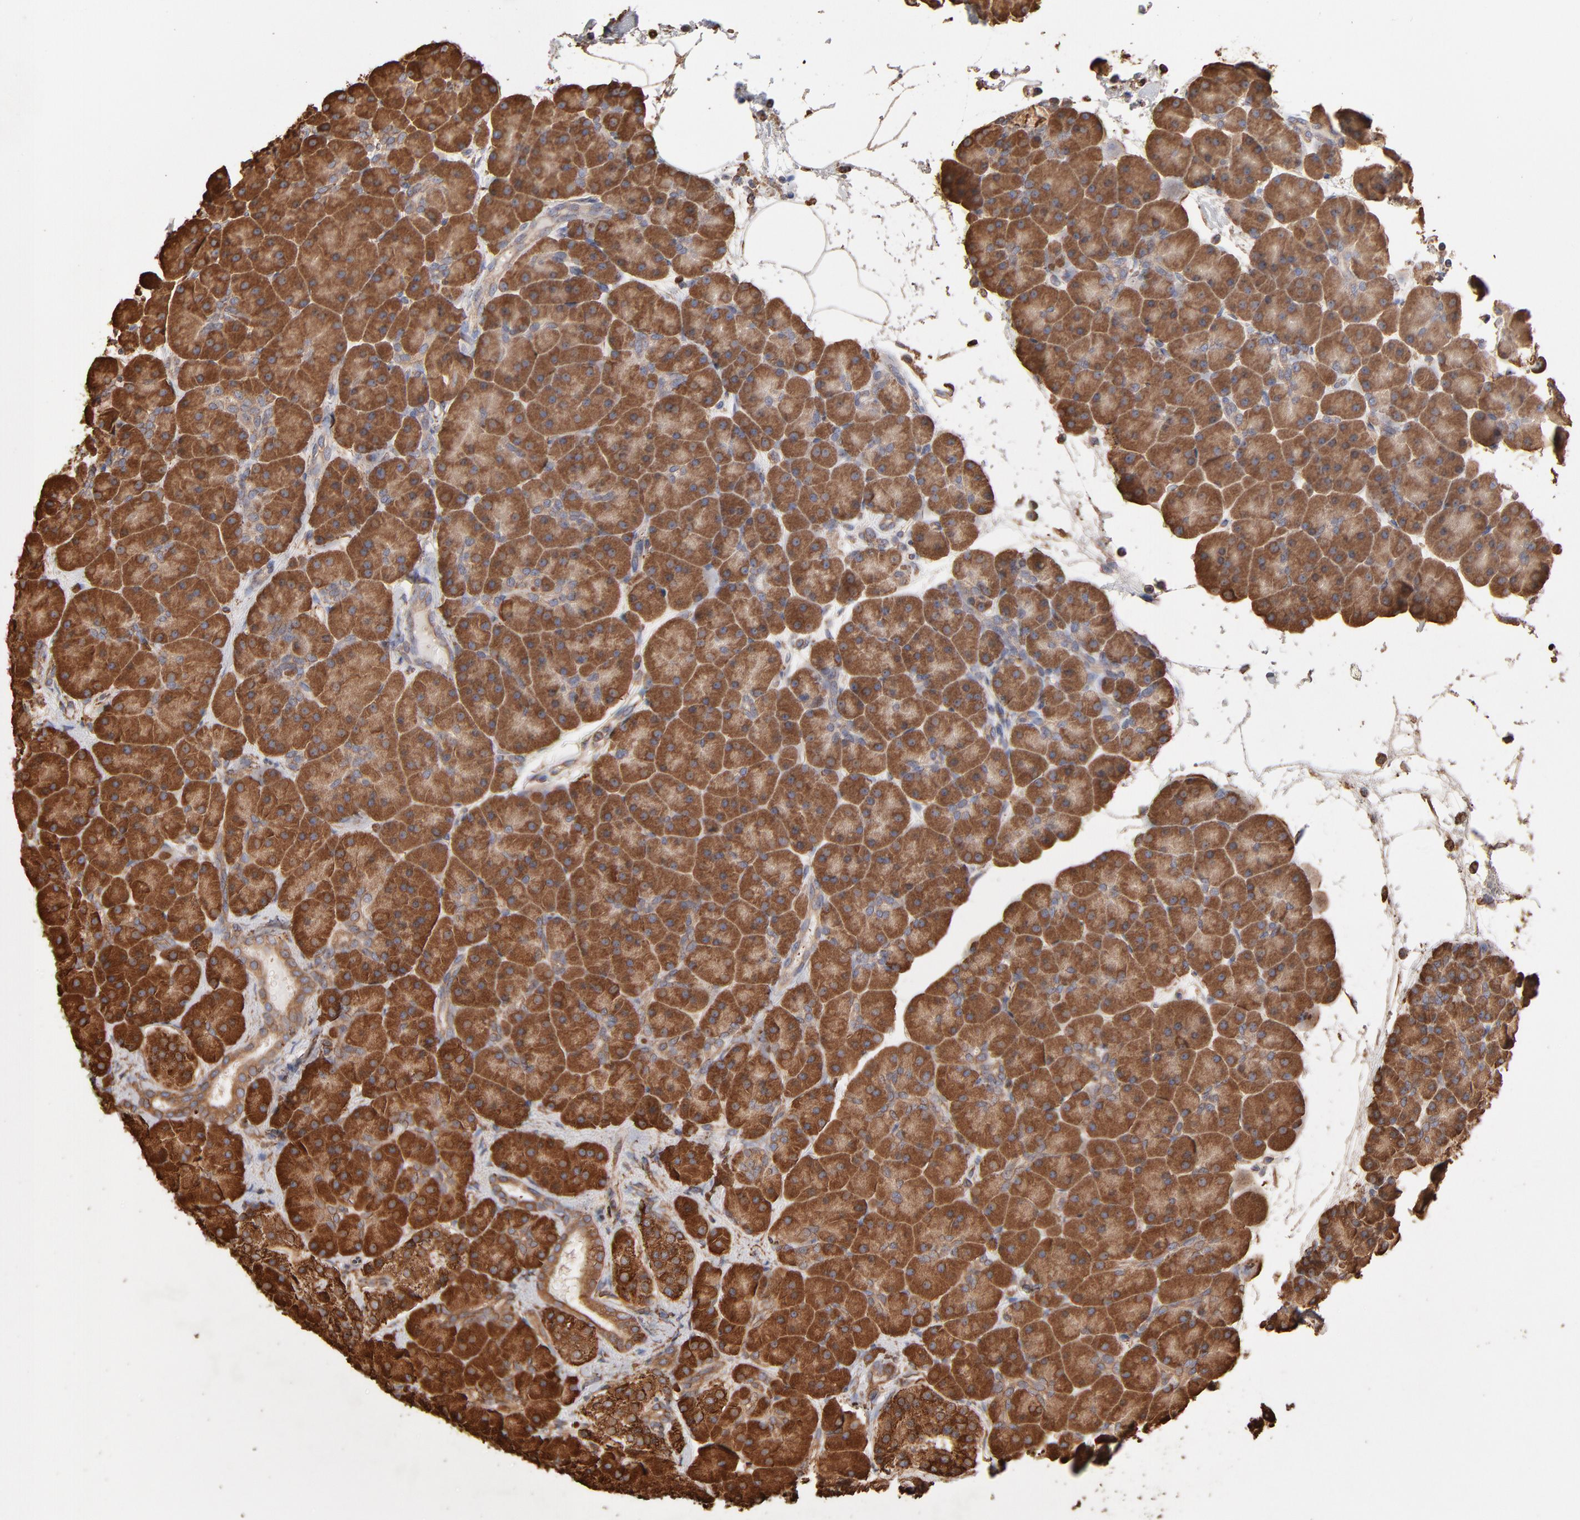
{"staining": {"intensity": "moderate", "quantity": ">75%", "location": "cytoplasmic/membranous"}, "tissue": "pancreas", "cell_type": "Exocrine glandular cells", "image_type": "normal", "snomed": [{"axis": "morphology", "description": "Normal tissue, NOS"}, {"axis": "topography", "description": "Pancreas"}], "caption": "The histopathology image shows staining of benign pancreas, revealing moderate cytoplasmic/membranous protein positivity (brown color) within exocrine glandular cells.", "gene": "PDIA3", "patient": {"sex": "male", "age": 66}}